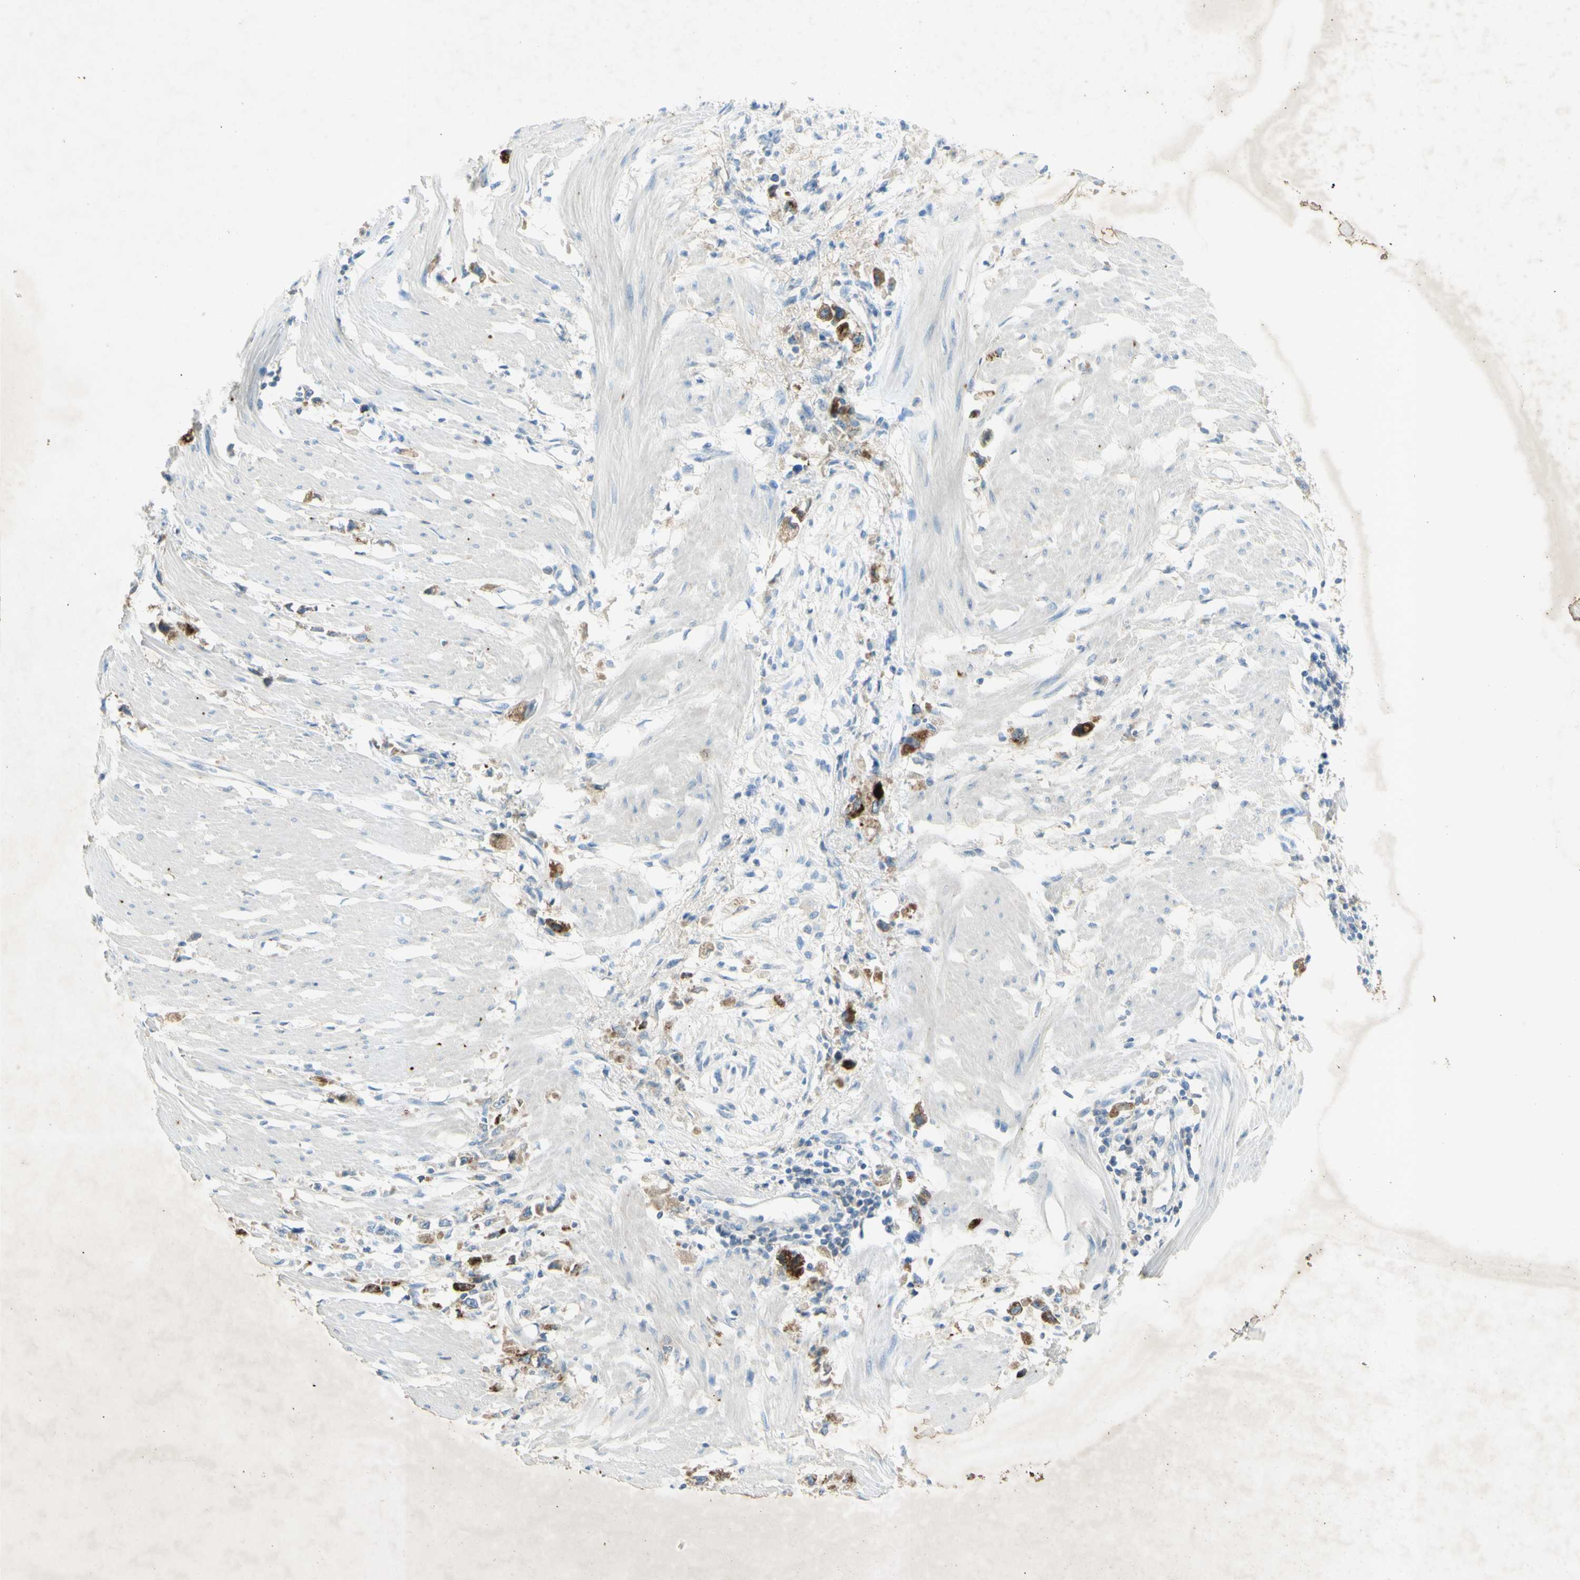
{"staining": {"intensity": "moderate", "quantity": ">75%", "location": "cytoplasmic/membranous"}, "tissue": "stomach cancer", "cell_type": "Tumor cells", "image_type": "cancer", "snomed": [{"axis": "morphology", "description": "Adenocarcinoma, NOS"}, {"axis": "topography", "description": "Stomach"}], "caption": "This micrograph shows immunohistochemistry staining of stomach adenocarcinoma, with medium moderate cytoplasmic/membranous positivity in about >75% of tumor cells.", "gene": "GDF15", "patient": {"sex": "female", "age": 59}}